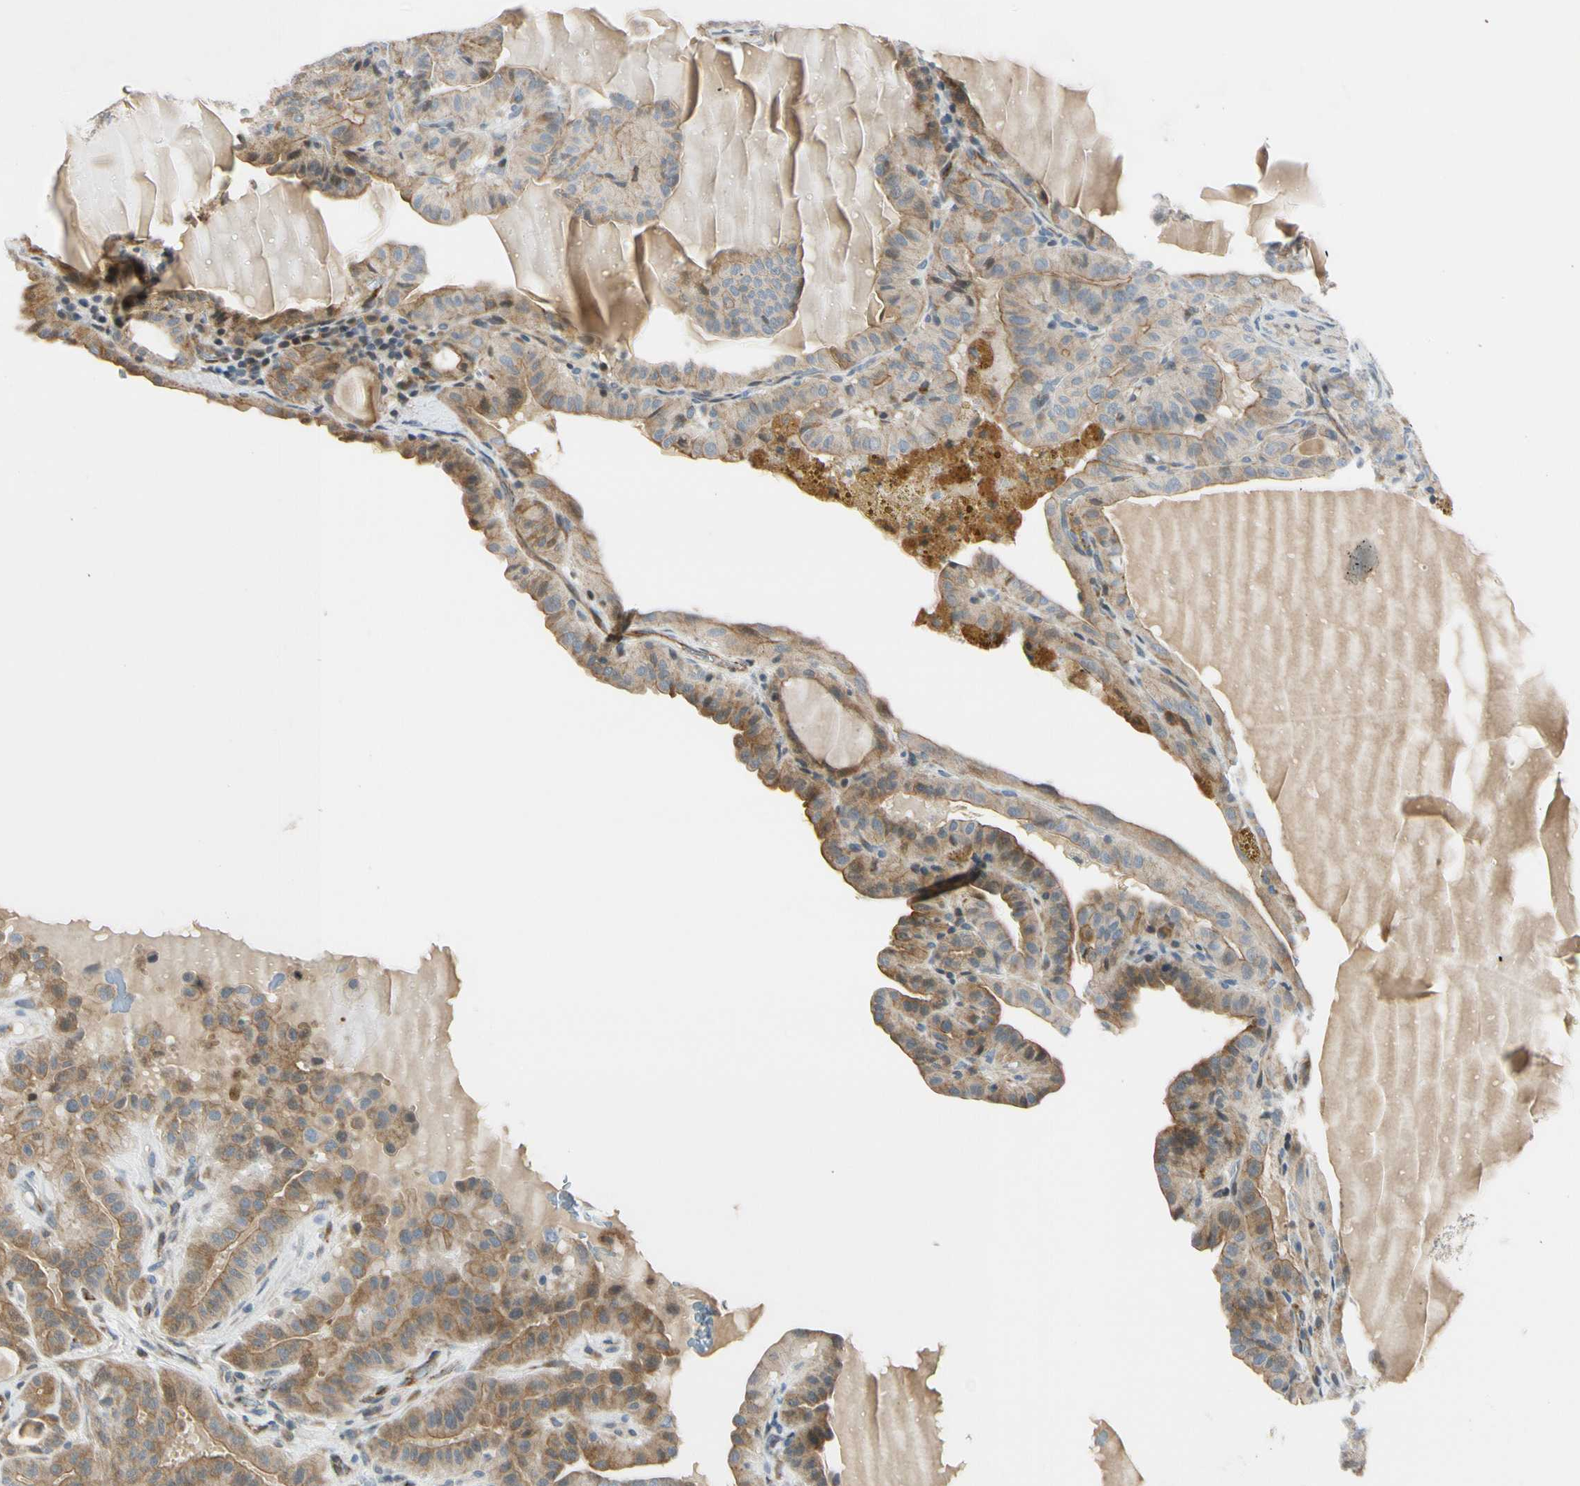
{"staining": {"intensity": "moderate", "quantity": "25%-75%", "location": "cytoplasmic/membranous"}, "tissue": "thyroid cancer", "cell_type": "Tumor cells", "image_type": "cancer", "snomed": [{"axis": "morphology", "description": "Papillary adenocarcinoma, NOS"}, {"axis": "topography", "description": "Thyroid gland"}], "caption": "This image demonstrates papillary adenocarcinoma (thyroid) stained with immunohistochemistry (IHC) to label a protein in brown. The cytoplasmic/membranous of tumor cells show moderate positivity for the protein. Nuclei are counter-stained blue.", "gene": "NPDC1", "patient": {"sex": "male", "age": 77}}